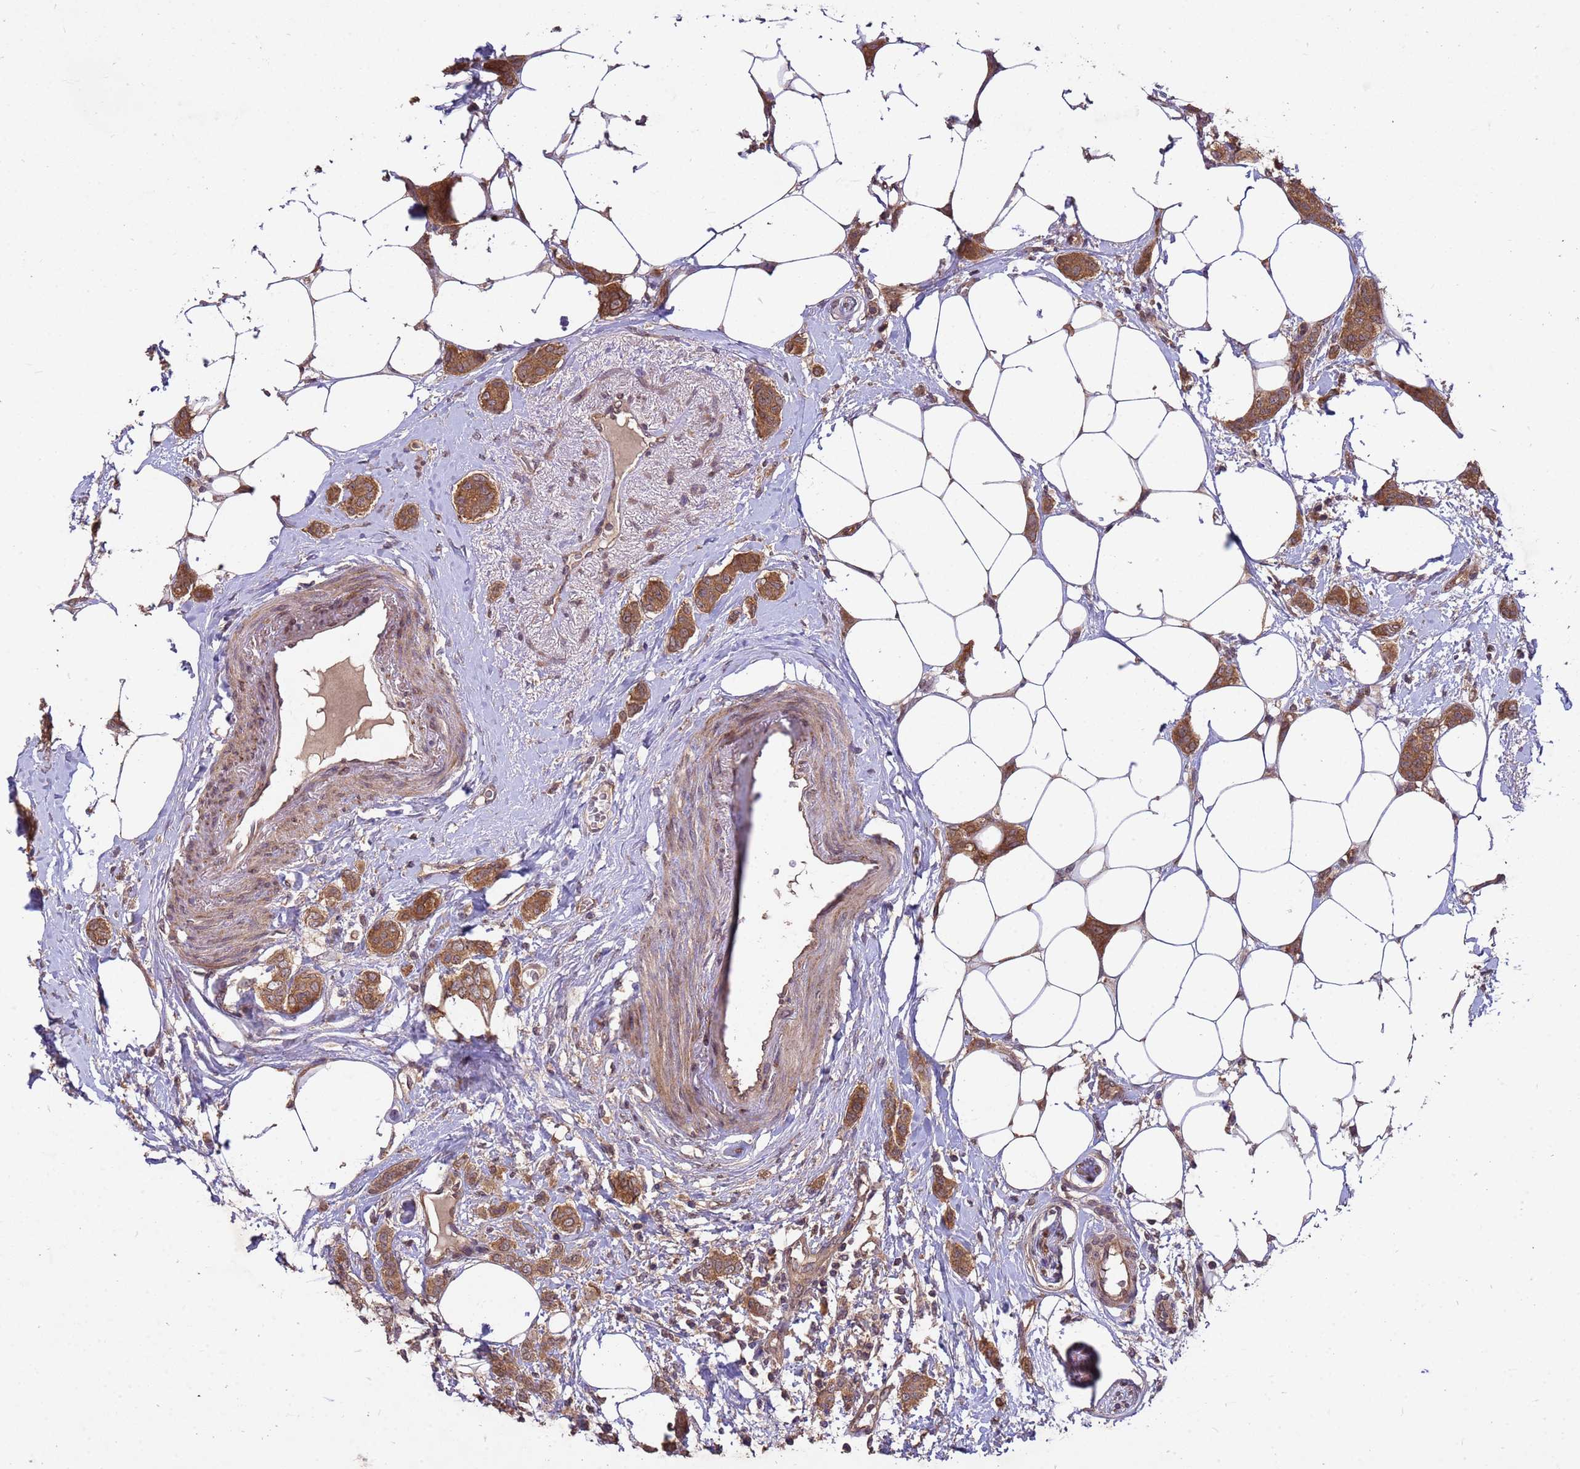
{"staining": {"intensity": "moderate", "quantity": ">75%", "location": "cytoplasmic/membranous"}, "tissue": "breast cancer", "cell_type": "Tumor cells", "image_type": "cancer", "snomed": [{"axis": "morphology", "description": "Duct carcinoma"}, {"axis": "topography", "description": "Breast"}], "caption": "This is an image of immunohistochemistry (IHC) staining of intraductal carcinoma (breast), which shows moderate staining in the cytoplasmic/membranous of tumor cells.", "gene": "PPP2CB", "patient": {"sex": "female", "age": 72}}